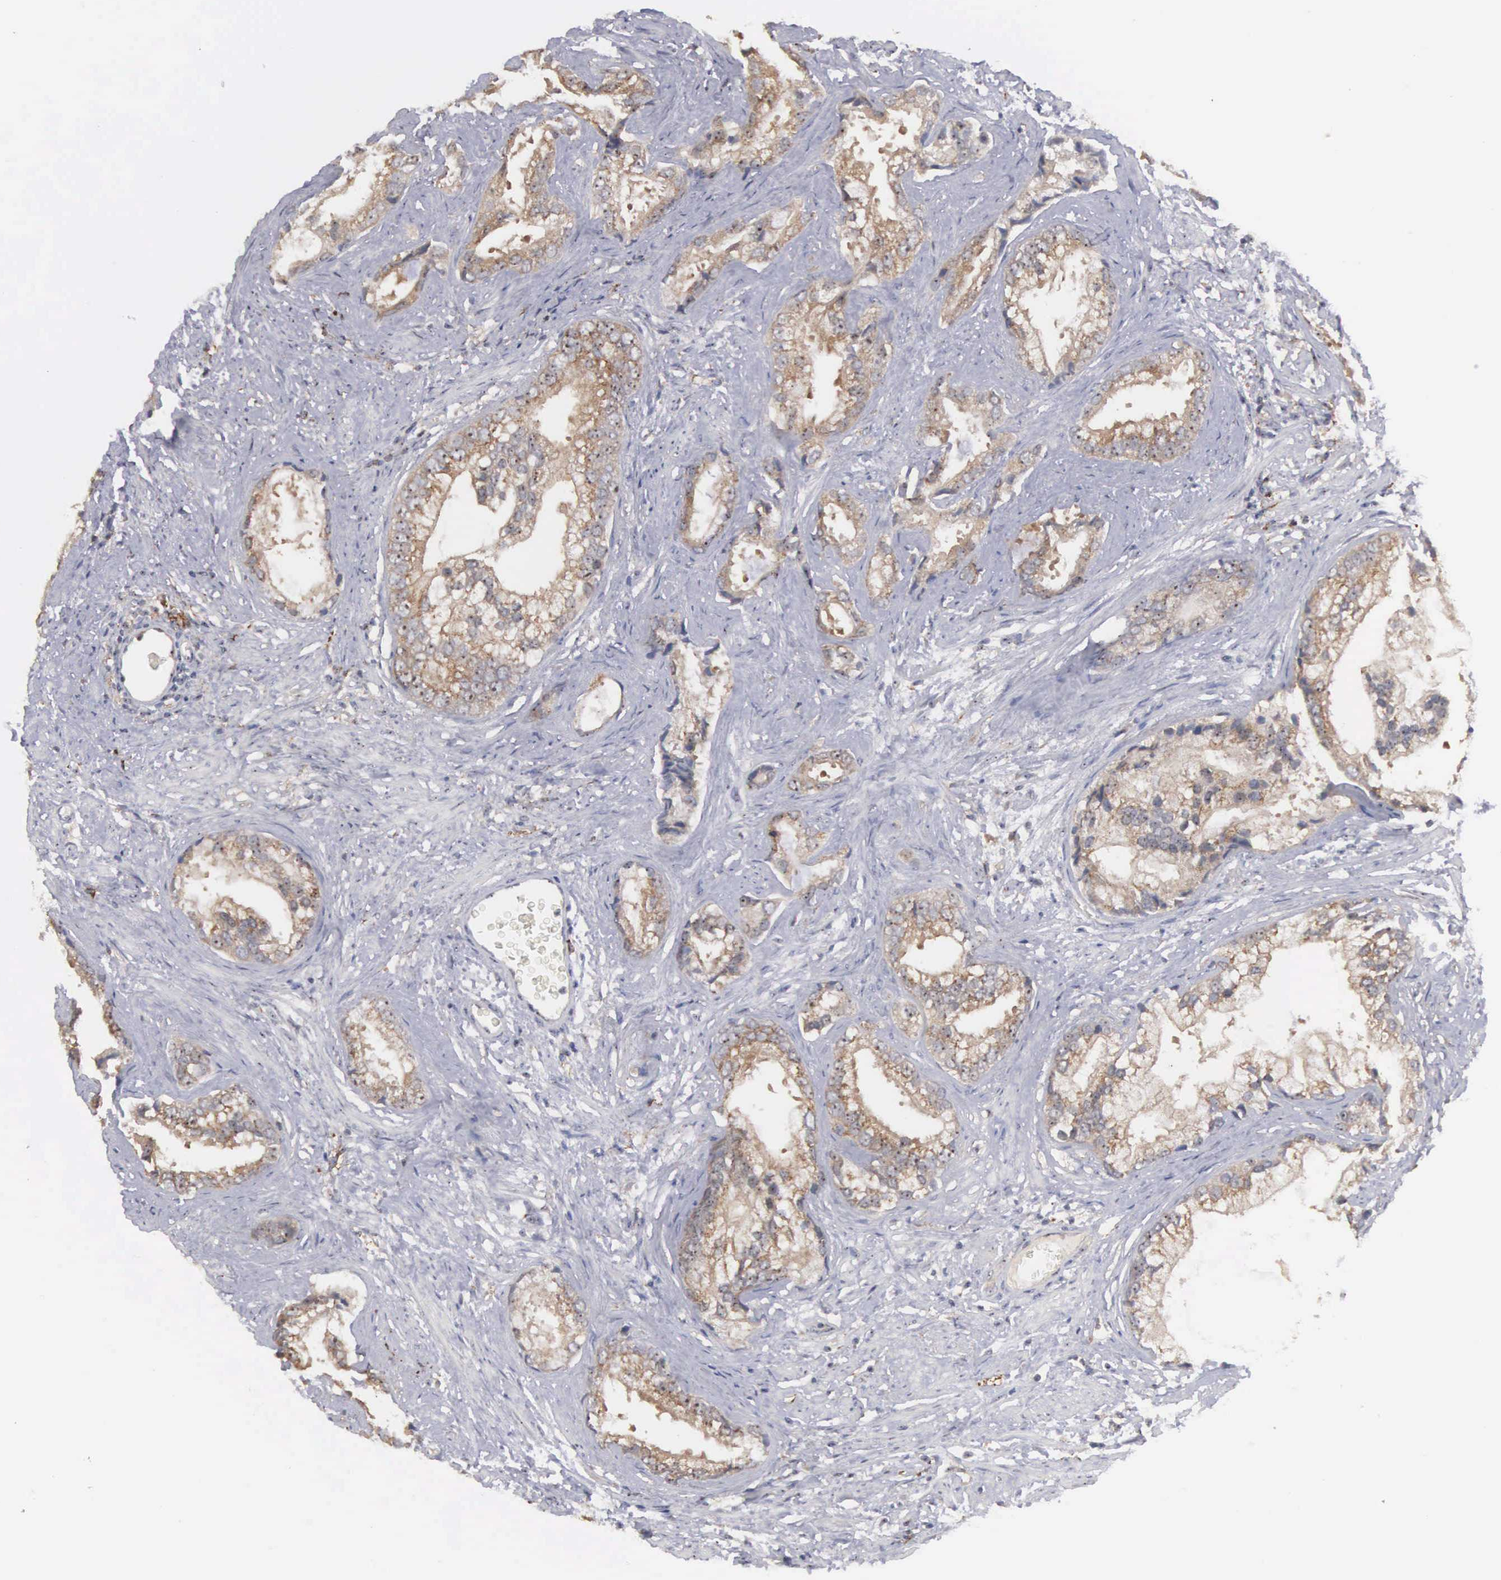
{"staining": {"intensity": "moderate", "quantity": ">75%", "location": "cytoplasmic/membranous"}, "tissue": "prostate cancer", "cell_type": "Tumor cells", "image_type": "cancer", "snomed": [{"axis": "morphology", "description": "Adenocarcinoma, Medium grade"}, {"axis": "topography", "description": "Prostate"}], "caption": "Immunohistochemistry (DAB (3,3'-diaminobenzidine)) staining of human prostate medium-grade adenocarcinoma displays moderate cytoplasmic/membranous protein positivity in about >75% of tumor cells.", "gene": "AMN", "patient": {"sex": "male", "age": 65}}